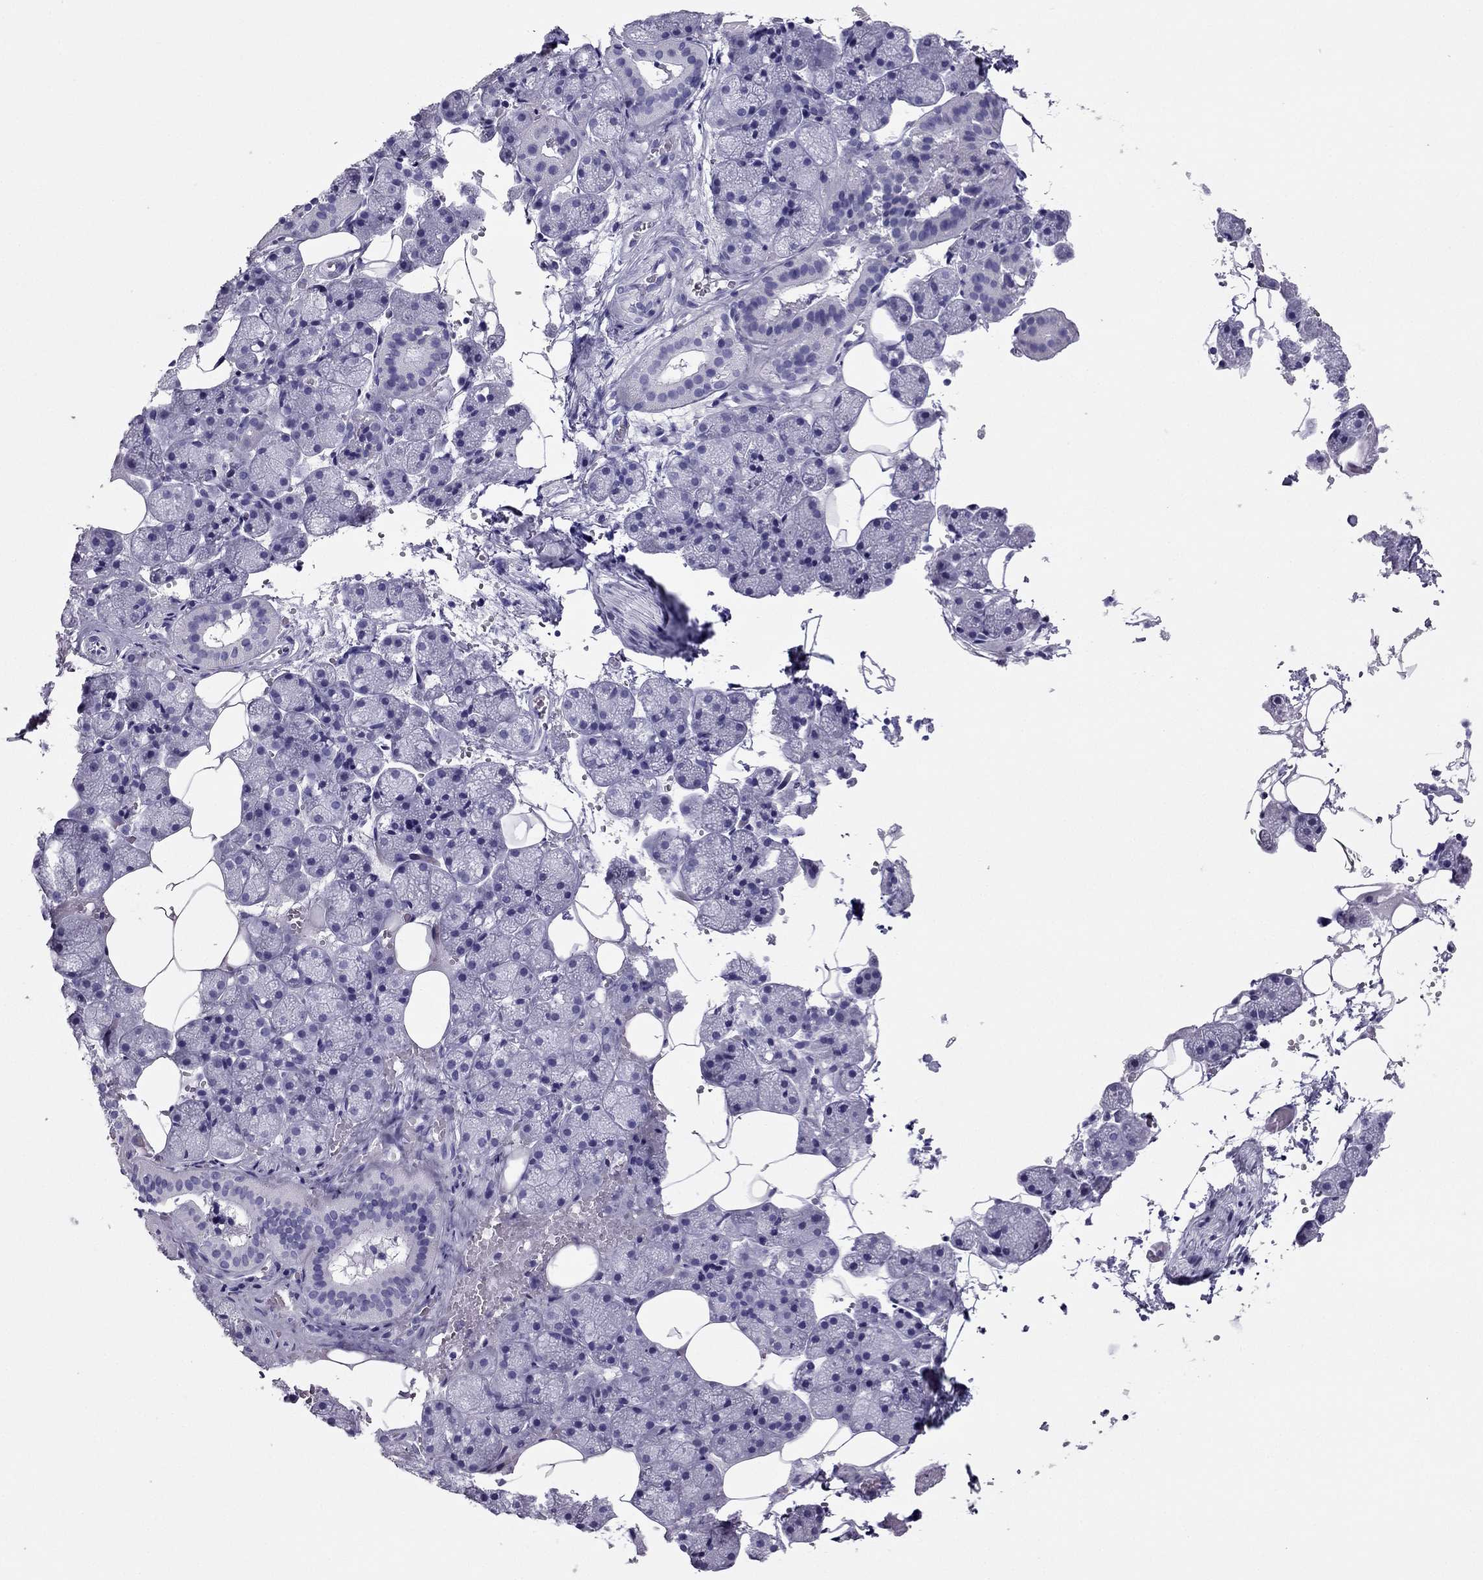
{"staining": {"intensity": "negative", "quantity": "none", "location": "none"}, "tissue": "salivary gland", "cell_type": "Glandular cells", "image_type": "normal", "snomed": [{"axis": "morphology", "description": "Normal tissue, NOS"}, {"axis": "topography", "description": "Salivary gland"}], "caption": "Immunohistochemistry of benign salivary gland reveals no positivity in glandular cells. The staining was performed using DAB (3,3'-diaminobenzidine) to visualize the protein expression in brown, while the nuclei were stained in blue with hematoxylin (Magnification: 20x).", "gene": "PDE6A", "patient": {"sex": "male", "age": 38}}